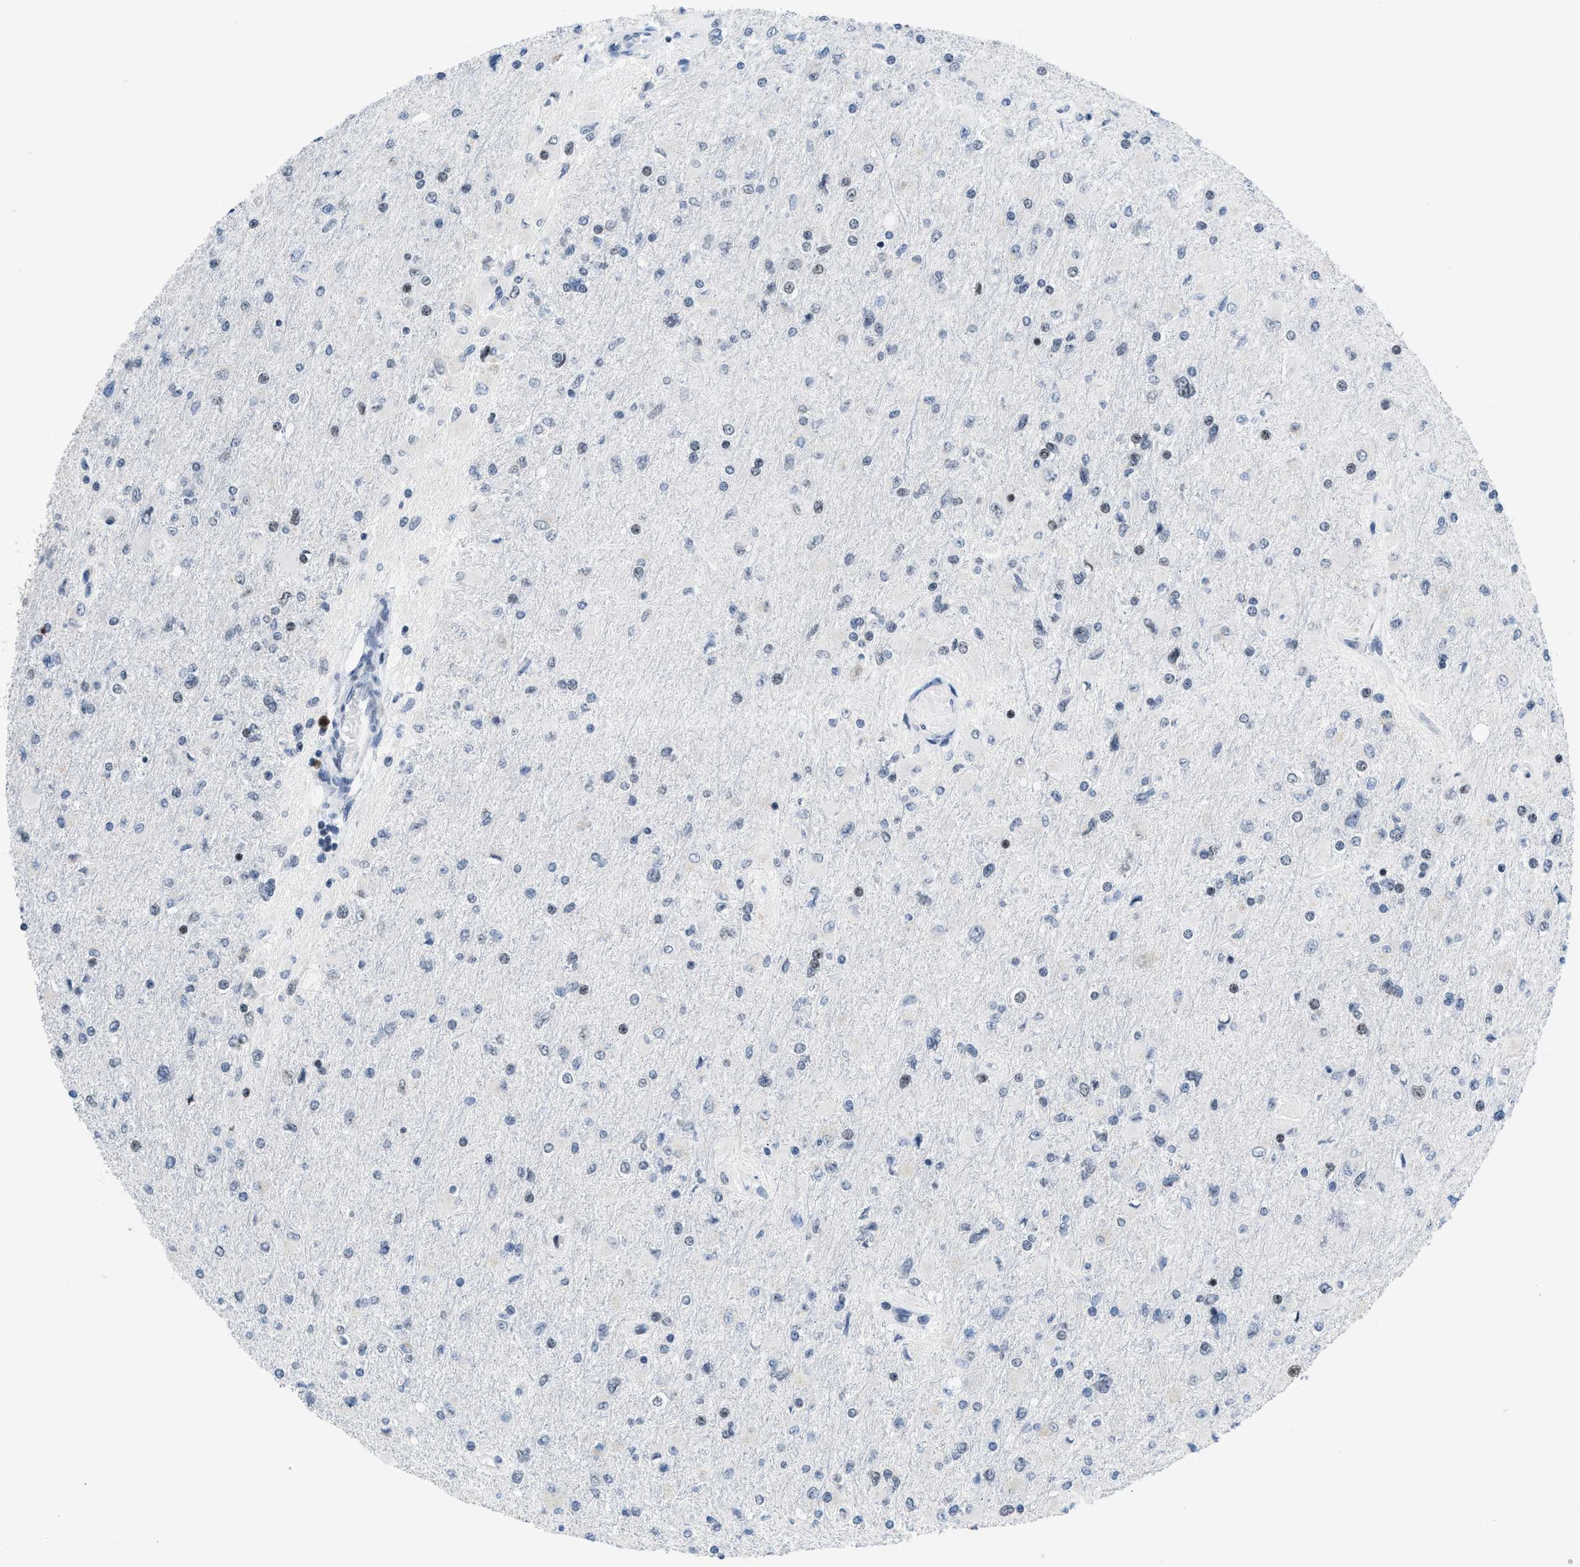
{"staining": {"intensity": "negative", "quantity": "none", "location": "none"}, "tissue": "glioma", "cell_type": "Tumor cells", "image_type": "cancer", "snomed": [{"axis": "morphology", "description": "Glioma, malignant, High grade"}, {"axis": "topography", "description": "Cerebral cortex"}], "caption": "The histopathology image exhibits no significant positivity in tumor cells of malignant high-grade glioma.", "gene": "TERF2IP", "patient": {"sex": "female", "age": 36}}